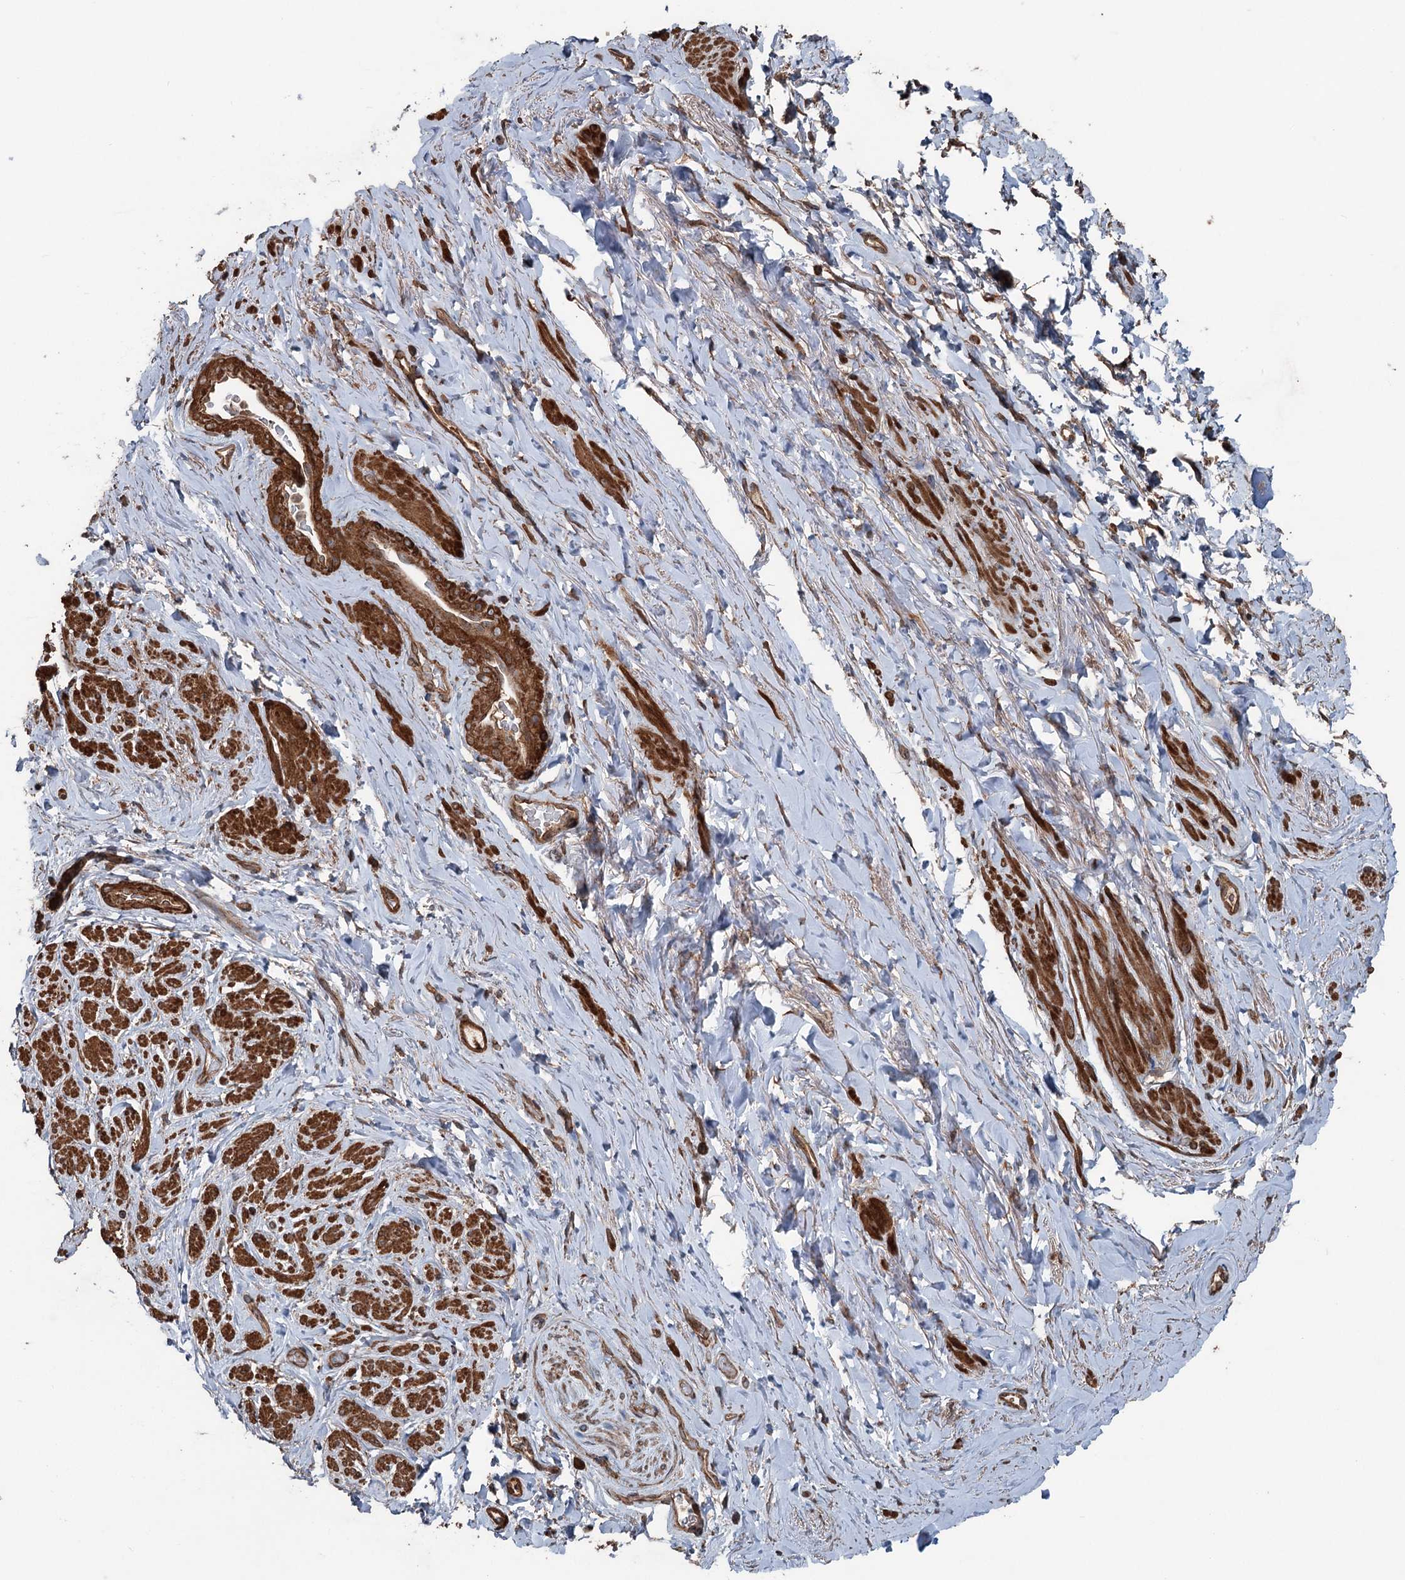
{"staining": {"intensity": "strong", "quantity": "25%-75%", "location": "cytoplasmic/membranous"}, "tissue": "smooth muscle", "cell_type": "Smooth muscle cells", "image_type": "normal", "snomed": [{"axis": "morphology", "description": "Normal tissue, NOS"}, {"axis": "topography", "description": "Smooth muscle"}, {"axis": "topography", "description": "Peripheral nerve tissue"}], "caption": "Smooth muscle stained for a protein (brown) displays strong cytoplasmic/membranous positive positivity in approximately 25%-75% of smooth muscle cells.", "gene": "RNF214", "patient": {"sex": "male", "age": 69}}